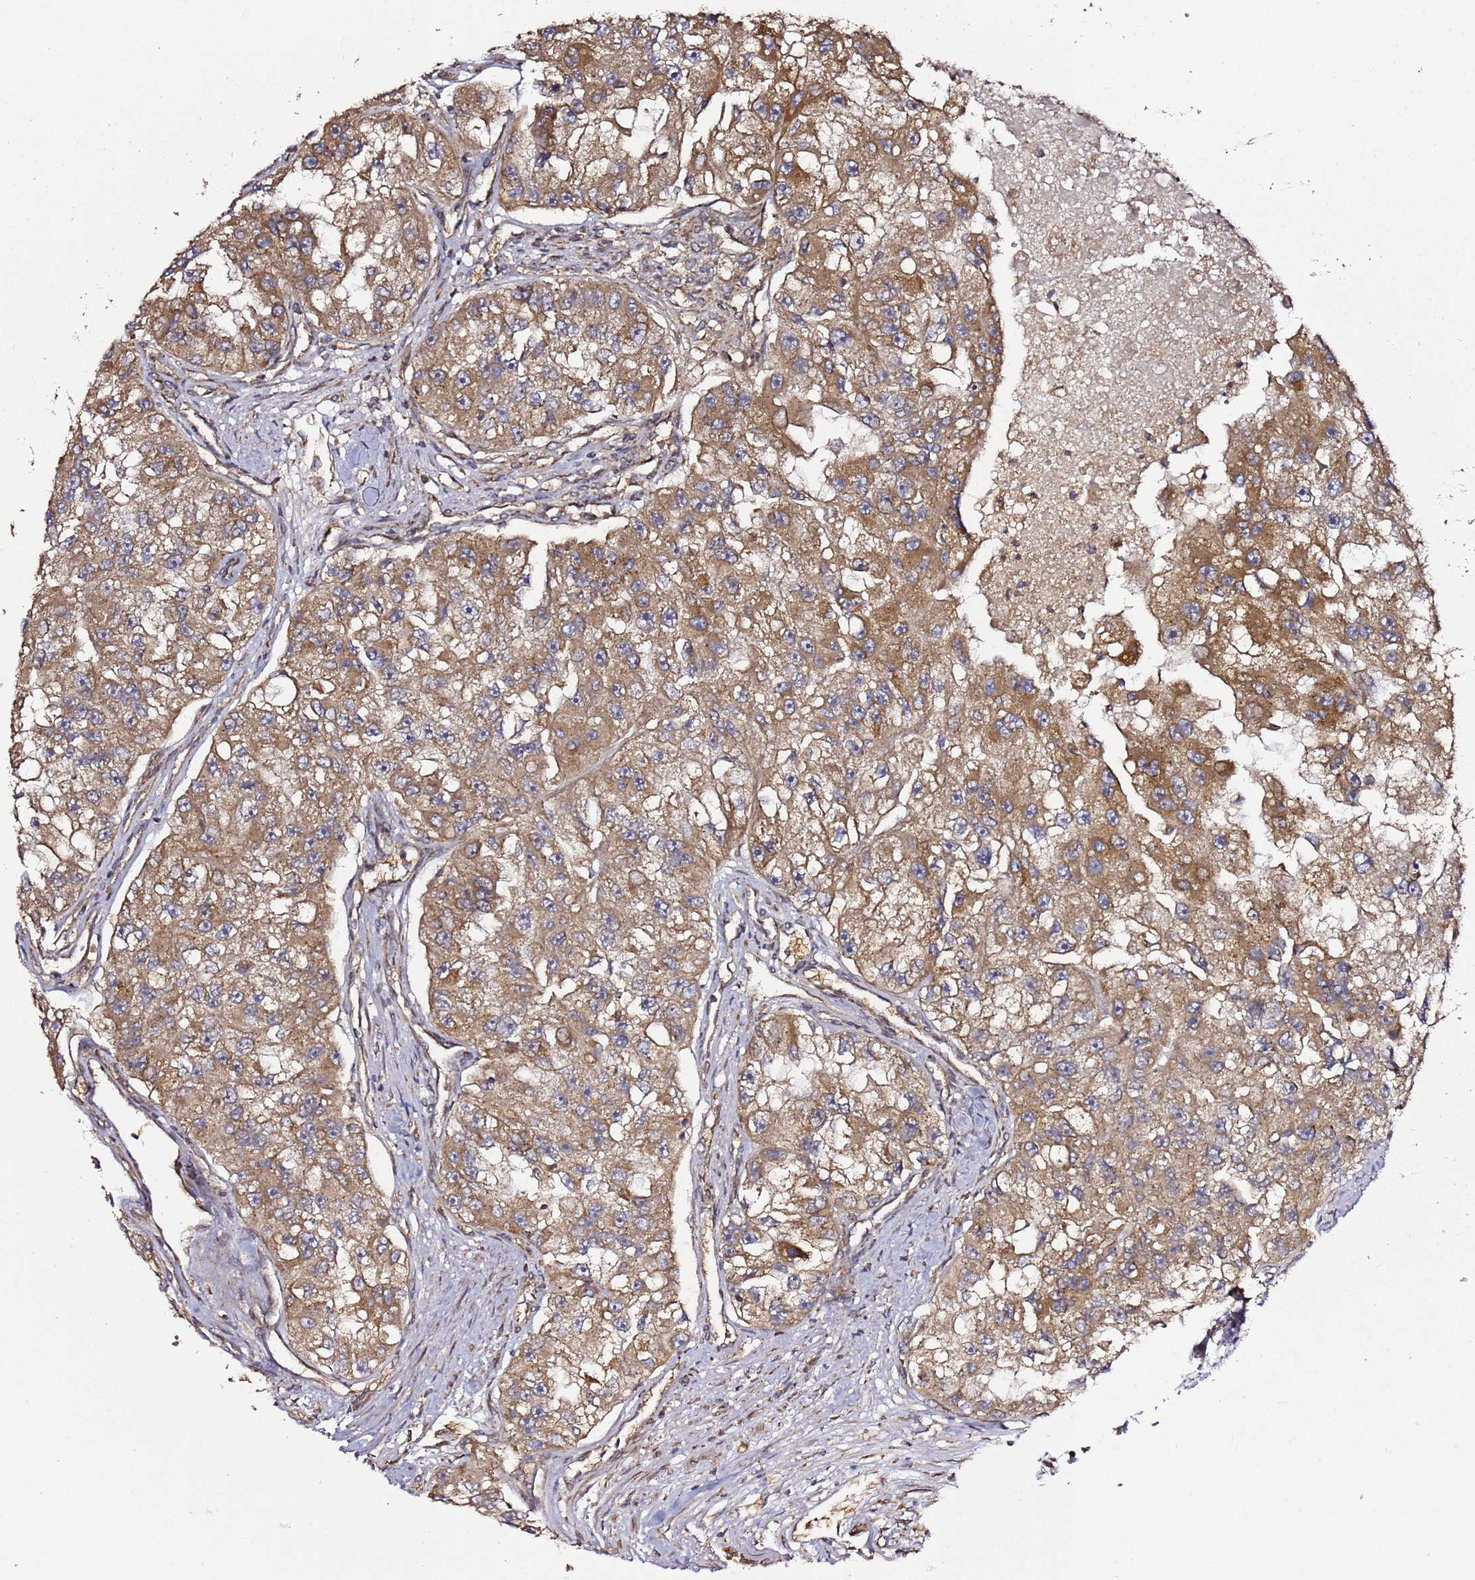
{"staining": {"intensity": "moderate", "quantity": ">75%", "location": "cytoplasmic/membranous"}, "tissue": "renal cancer", "cell_type": "Tumor cells", "image_type": "cancer", "snomed": [{"axis": "morphology", "description": "Adenocarcinoma, NOS"}, {"axis": "topography", "description": "Kidney"}], "caption": "Immunohistochemical staining of renal adenocarcinoma demonstrates medium levels of moderate cytoplasmic/membranous positivity in about >75% of tumor cells.", "gene": "TM2D2", "patient": {"sex": "male", "age": 63}}